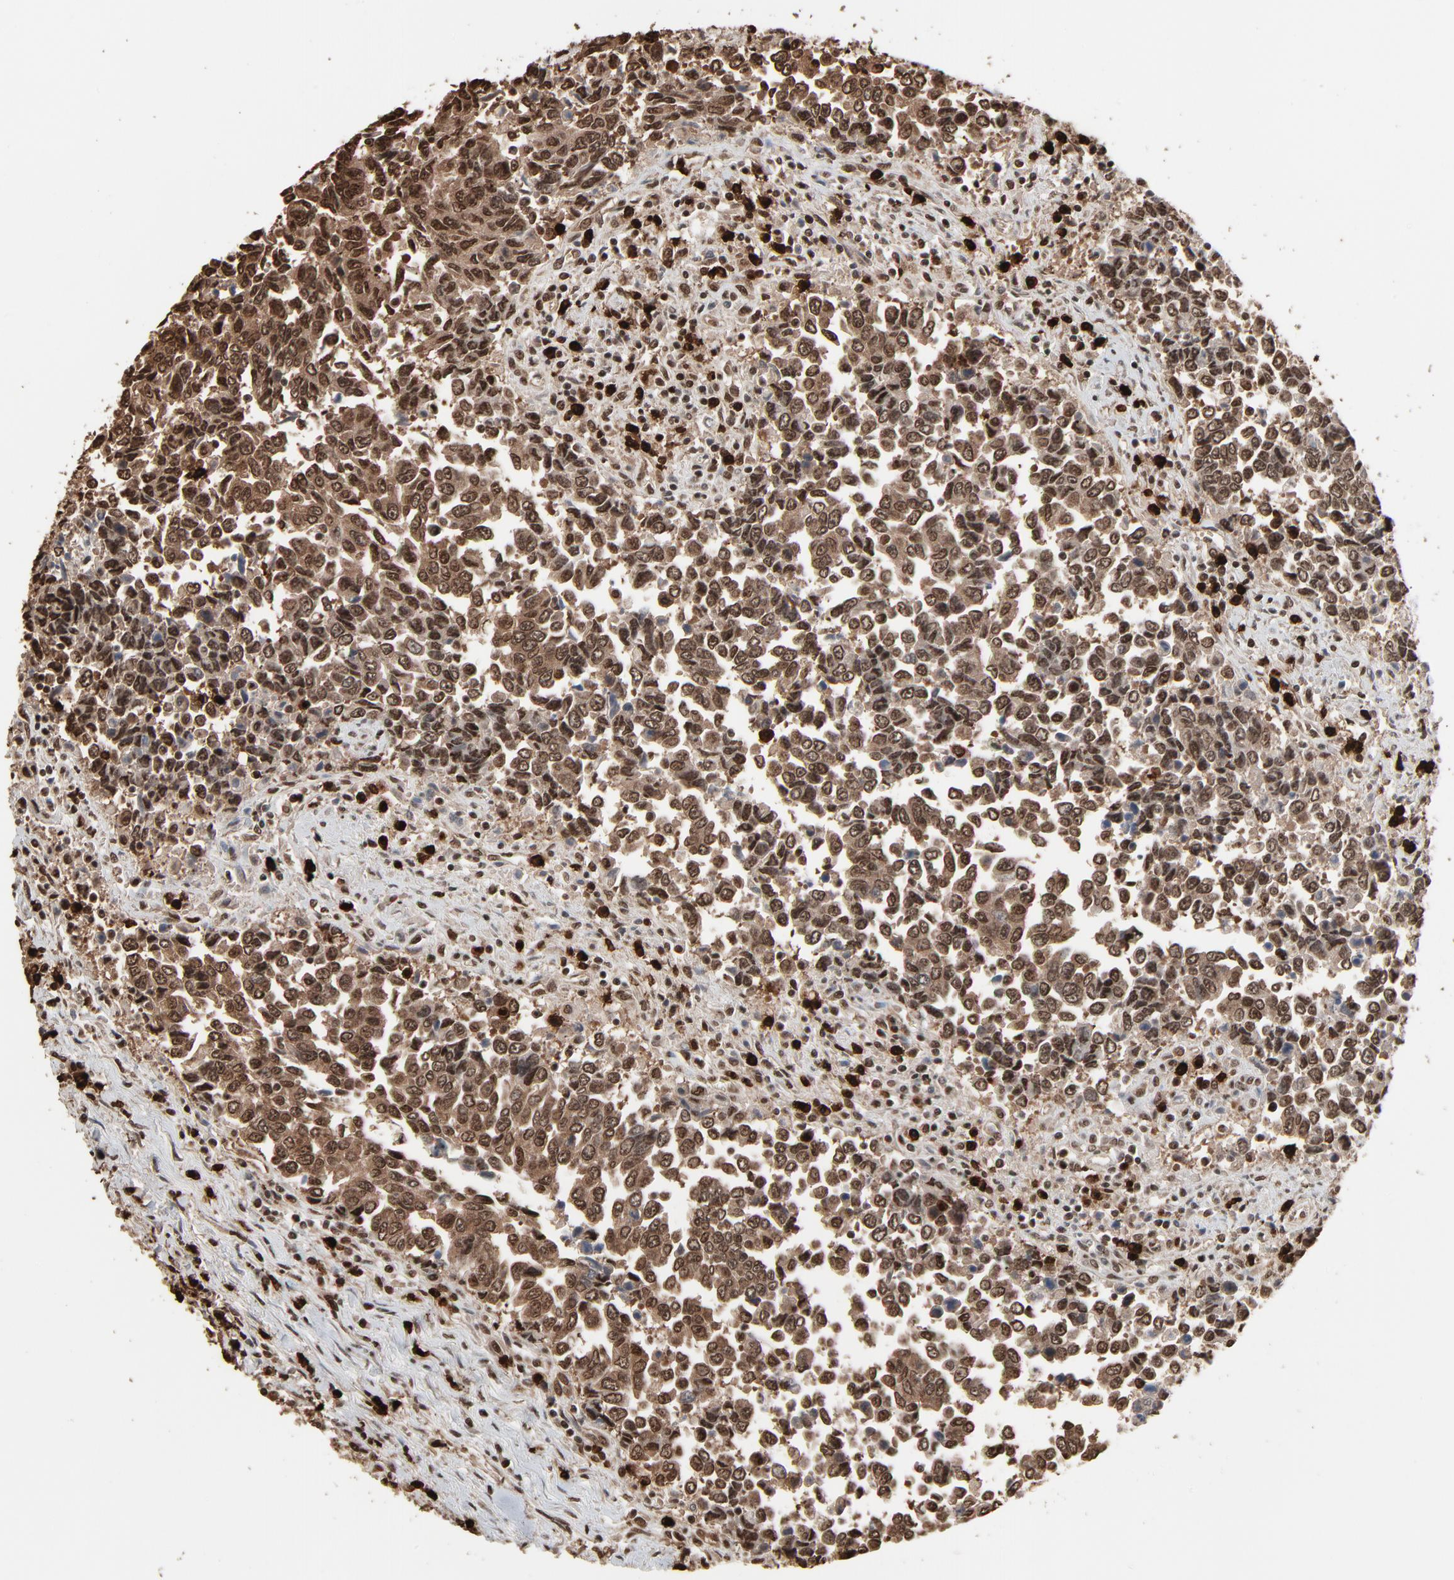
{"staining": {"intensity": "strong", "quantity": ">75%", "location": "cytoplasmic/membranous,nuclear"}, "tissue": "urothelial cancer", "cell_type": "Tumor cells", "image_type": "cancer", "snomed": [{"axis": "morphology", "description": "Urothelial carcinoma, High grade"}, {"axis": "topography", "description": "Urinary bladder"}], "caption": "Human urothelial cancer stained with a brown dye displays strong cytoplasmic/membranous and nuclear positive staining in approximately >75% of tumor cells.", "gene": "MEIS2", "patient": {"sex": "male", "age": 86}}